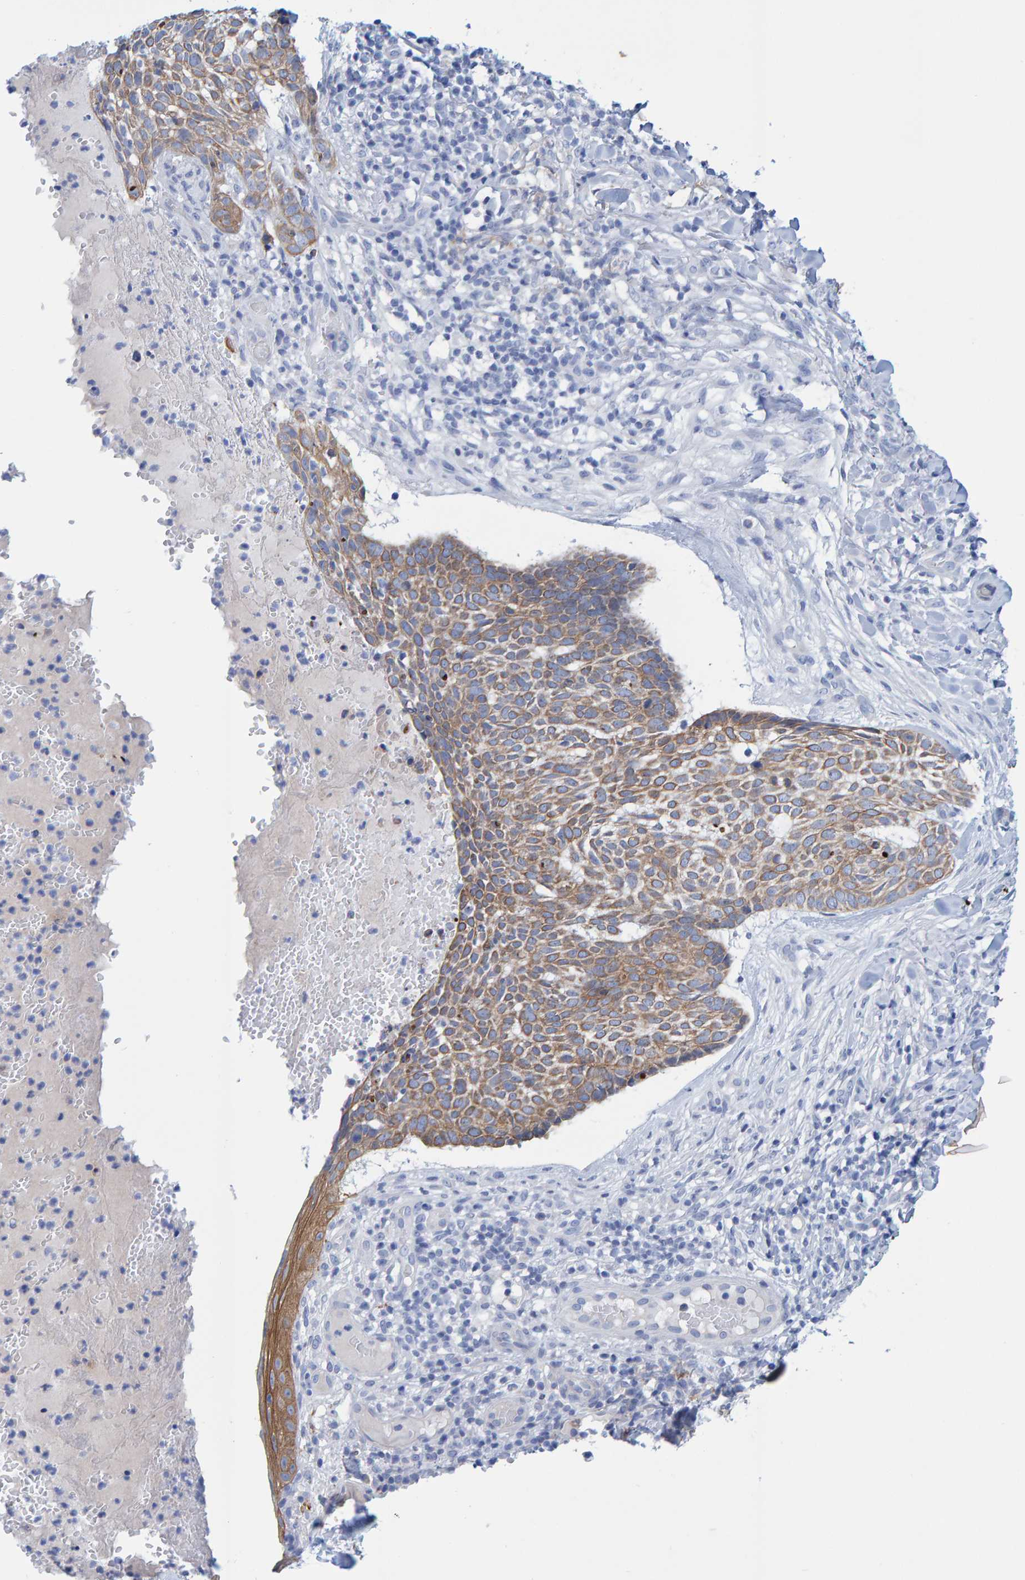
{"staining": {"intensity": "moderate", "quantity": ">75%", "location": "cytoplasmic/membranous"}, "tissue": "skin cancer", "cell_type": "Tumor cells", "image_type": "cancer", "snomed": [{"axis": "morphology", "description": "Normal tissue, NOS"}, {"axis": "morphology", "description": "Basal cell carcinoma"}, {"axis": "topography", "description": "Skin"}], "caption": "Immunohistochemical staining of basal cell carcinoma (skin) exhibits moderate cytoplasmic/membranous protein expression in approximately >75% of tumor cells. The protein of interest is stained brown, and the nuclei are stained in blue (DAB IHC with brightfield microscopy, high magnification).", "gene": "JAKMIP3", "patient": {"sex": "male", "age": 67}}